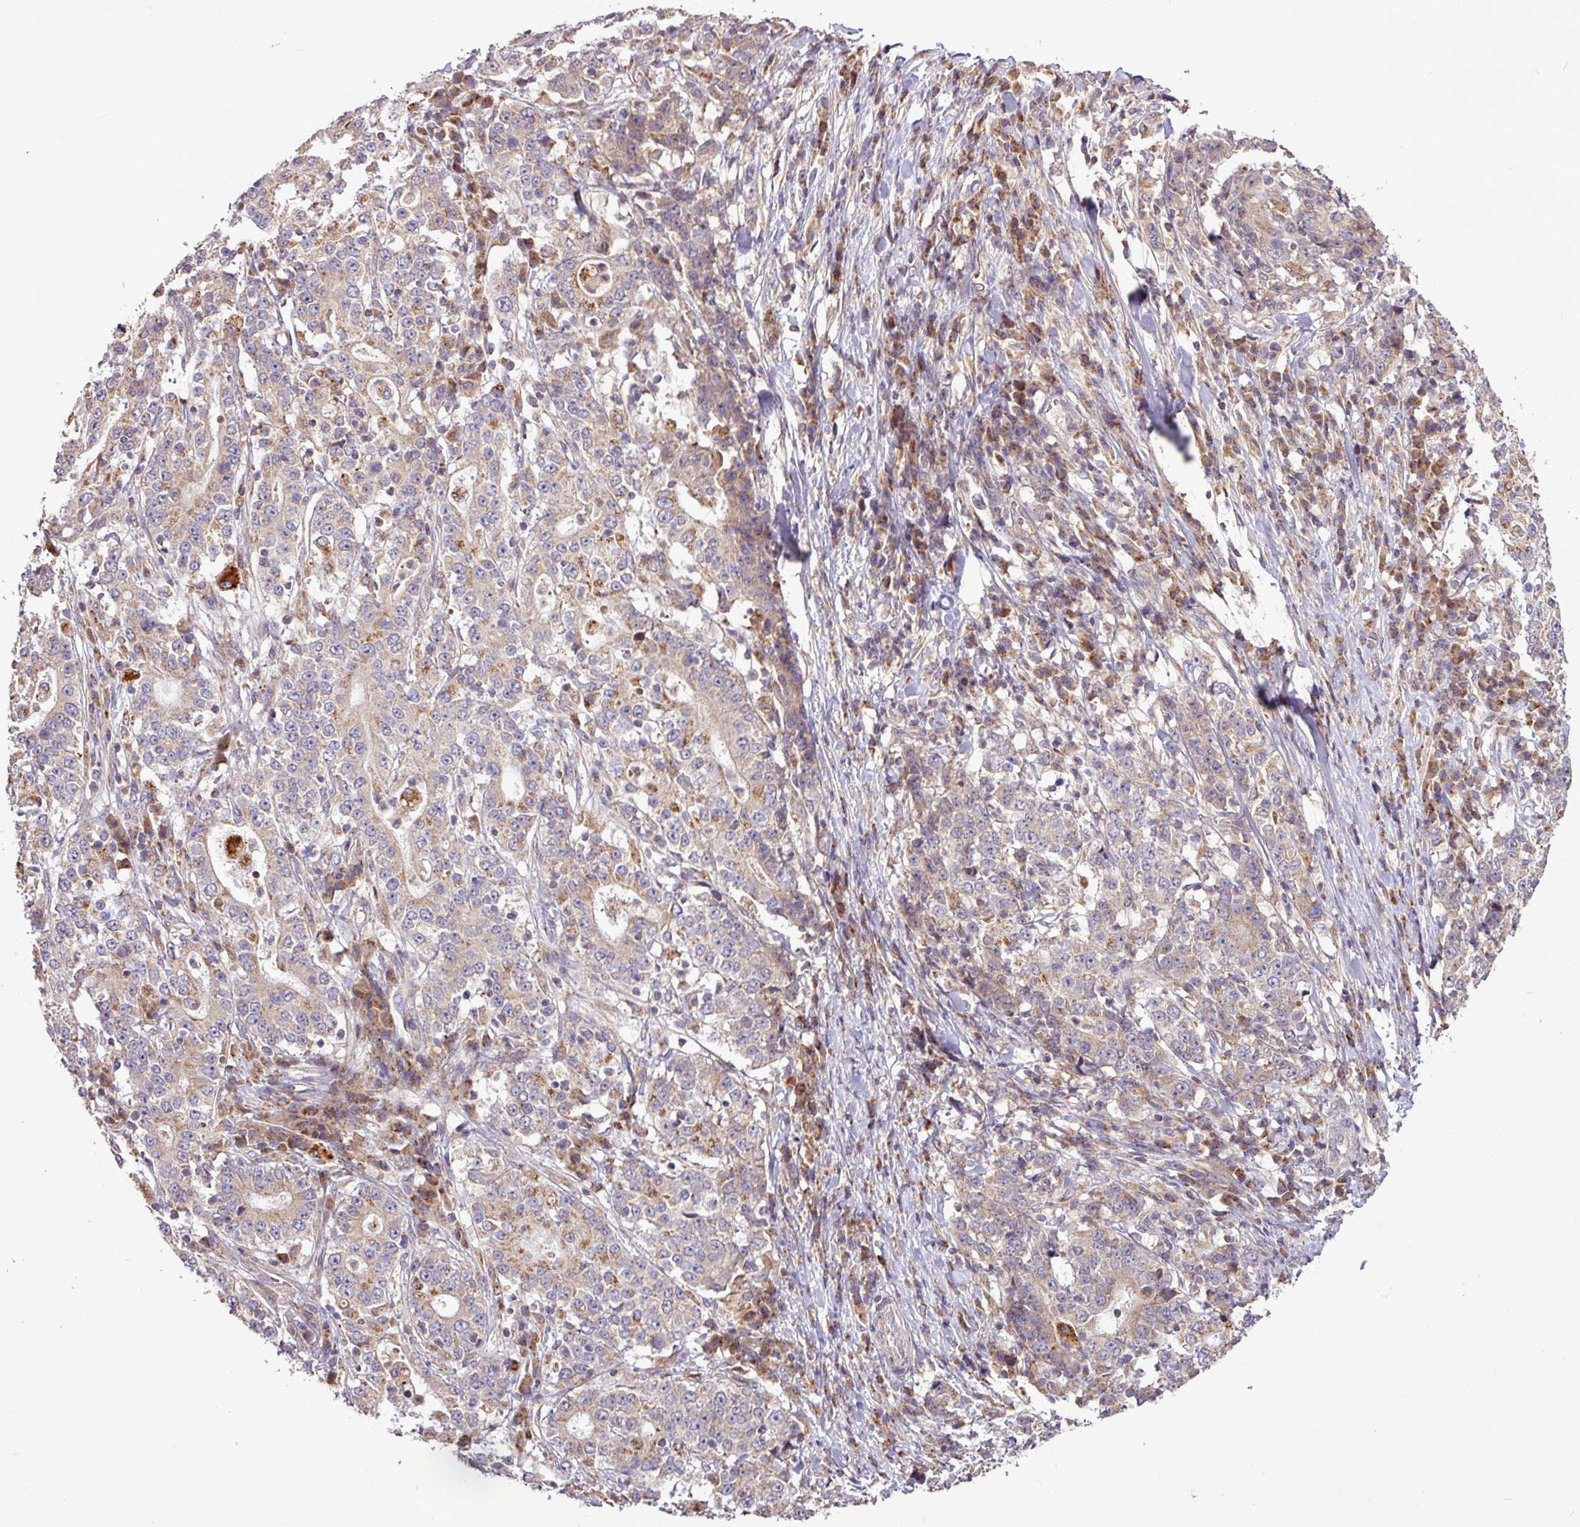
{"staining": {"intensity": "weak", "quantity": "<25%", "location": "cytoplasmic/membranous"}, "tissue": "stomach cancer", "cell_type": "Tumor cells", "image_type": "cancer", "snomed": [{"axis": "morphology", "description": "Normal tissue, NOS"}, {"axis": "morphology", "description": "Adenocarcinoma, NOS"}, {"axis": "topography", "description": "Stomach, upper"}, {"axis": "topography", "description": "Stomach"}], "caption": "Stomach adenocarcinoma stained for a protein using immunohistochemistry (IHC) shows no positivity tumor cells.", "gene": "YPEL3", "patient": {"sex": "male", "age": 59}}